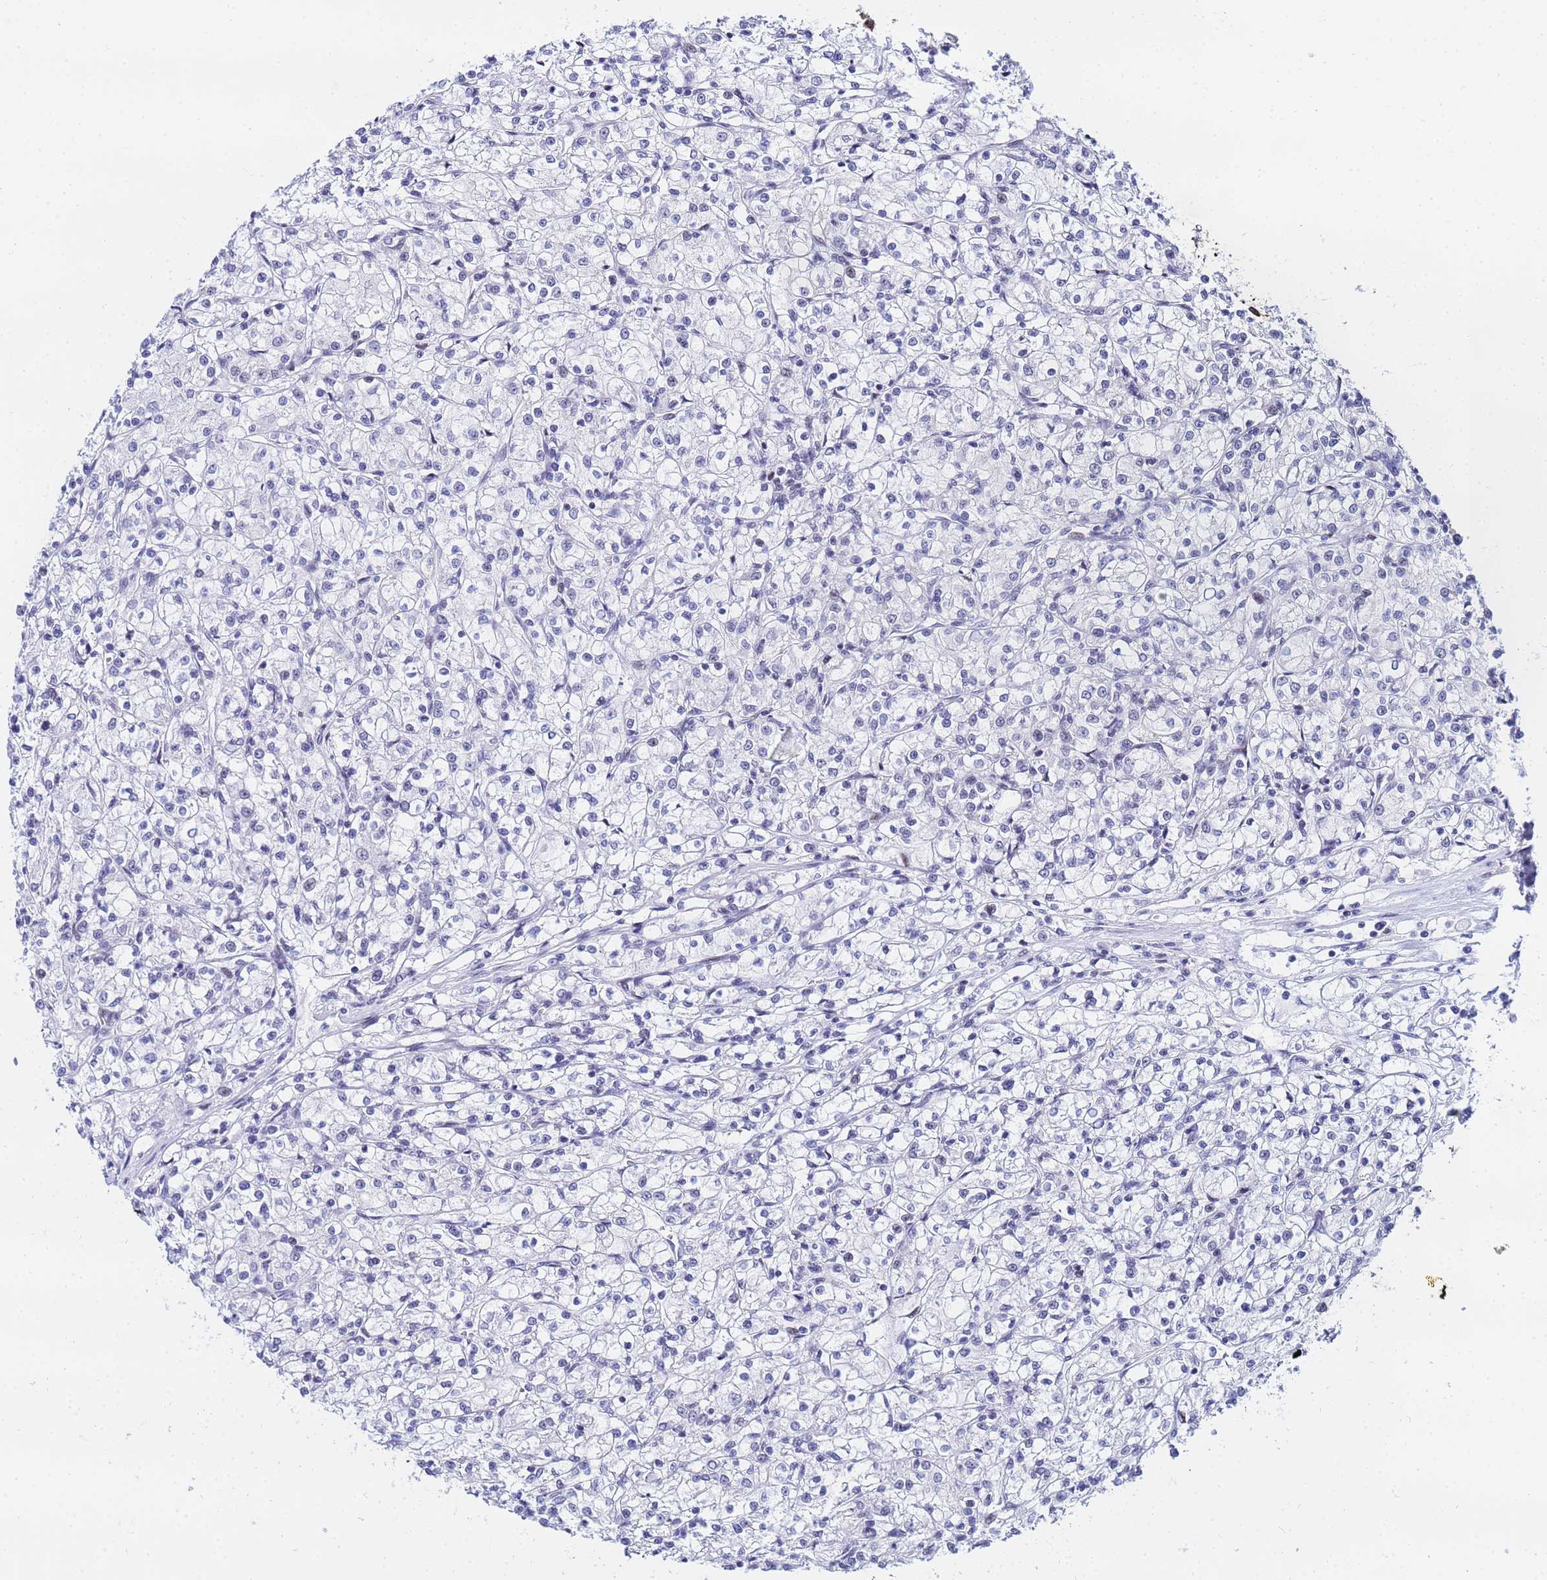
{"staining": {"intensity": "negative", "quantity": "none", "location": "none"}, "tissue": "renal cancer", "cell_type": "Tumor cells", "image_type": "cancer", "snomed": [{"axis": "morphology", "description": "Adenocarcinoma, NOS"}, {"axis": "topography", "description": "Kidney"}], "caption": "Tumor cells show no significant expression in adenocarcinoma (renal).", "gene": "CKMT1A", "patient": {"sex": "female", "age": 59}}